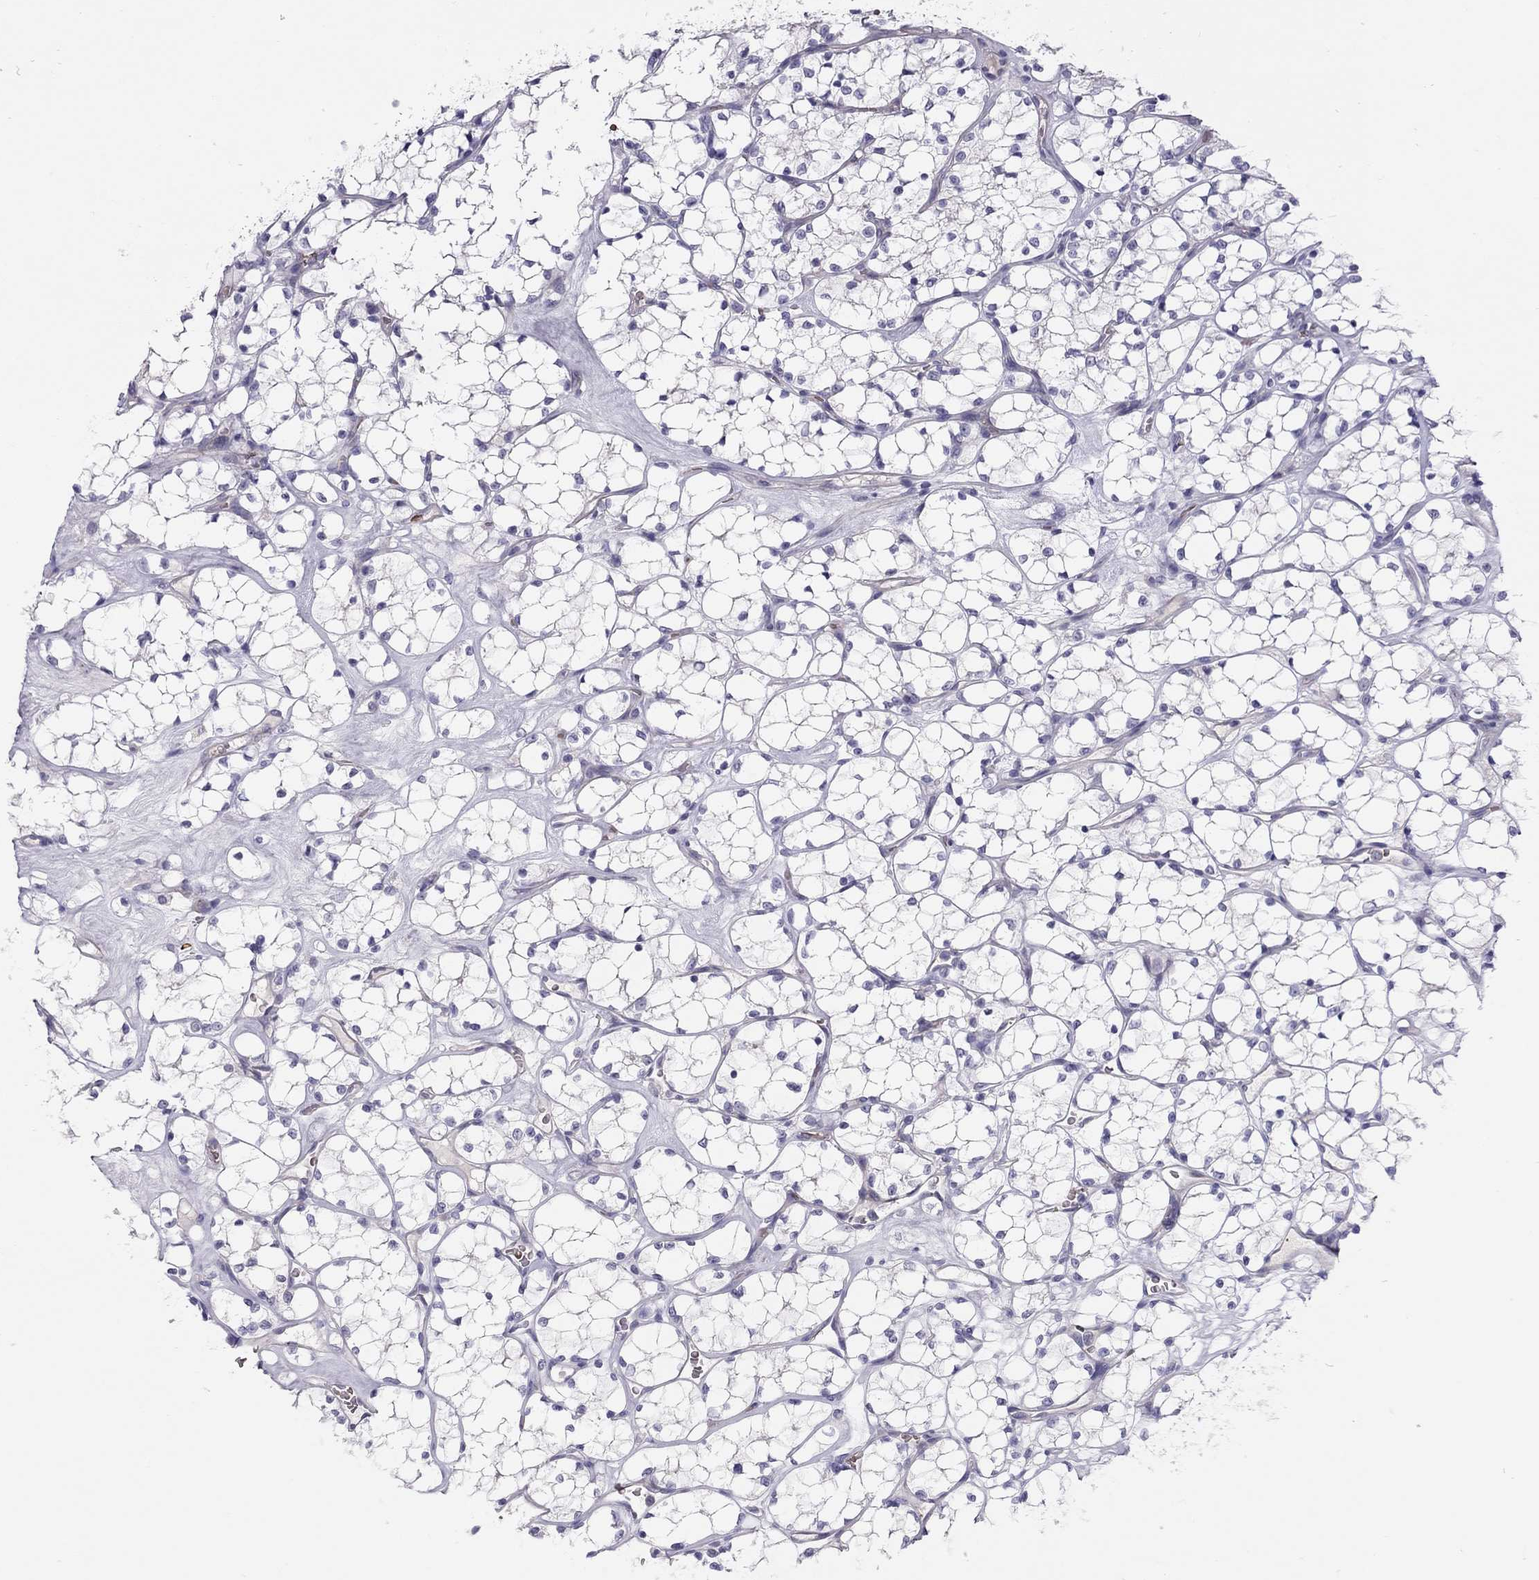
{"staining": {"intensity": "negative", "quantity": "none", "location": "none"}, "tissue": "renal cancer", "cell_type": "Tumor cells", "image_type": "cancer", "snomed": [{"axis": "morphology", "description": "Adenocarcinoma, NOS"}, {"axis": "topography", "description": "Kidney"}], "caption": "Micrograph shows no protein staining in tumor cells of renal cancer tissue. (DAB (3,3'-diaminobenzidine) immunohistochemistry (IHC), high magnification).", "gene": "FRMD1", "patient": {"sex": "female", "age": 69}}